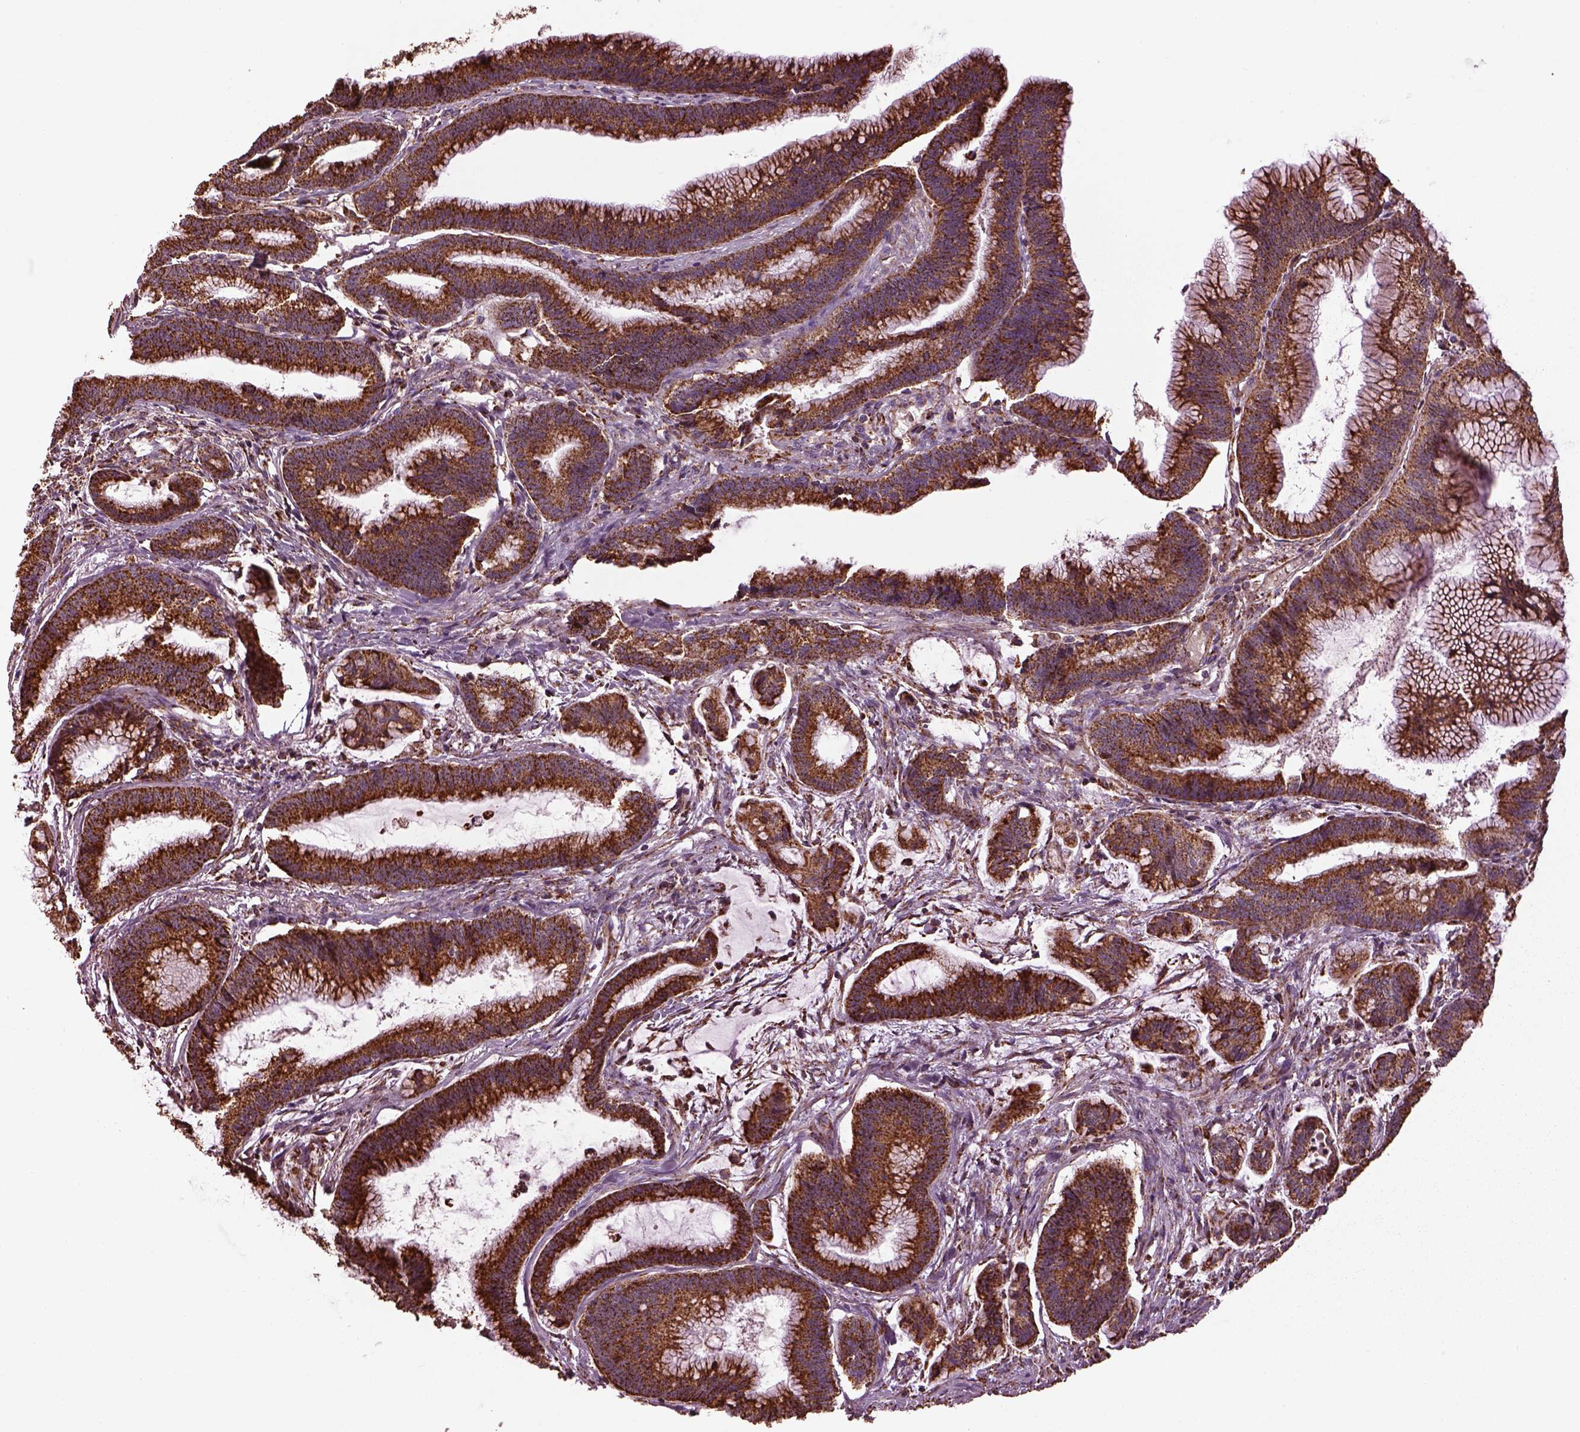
{"staining": {"intensity": "strong", "quantity": ">75%", "location": "cytoplasmic/membranous"}, "tissue": "colorectal cancer", "cell_type": "Tumor cells", "image_type": "cancer", "snomed": [{"axis": "morphology", "description": "Adenocarcinoma, NOS"}, {"axis": "topography", "description": "Colon"}], "caption": "Adenocarcinoma (colorectal) stained with DAB (3,3'-diaminobenzidine) immunohistochemistry shows high levels of strong cytoplasmic/membranous positivity in about >75% of tumor cells.", "gene": "TMEM254", "patient": {"sex": "female", "age": 78}}